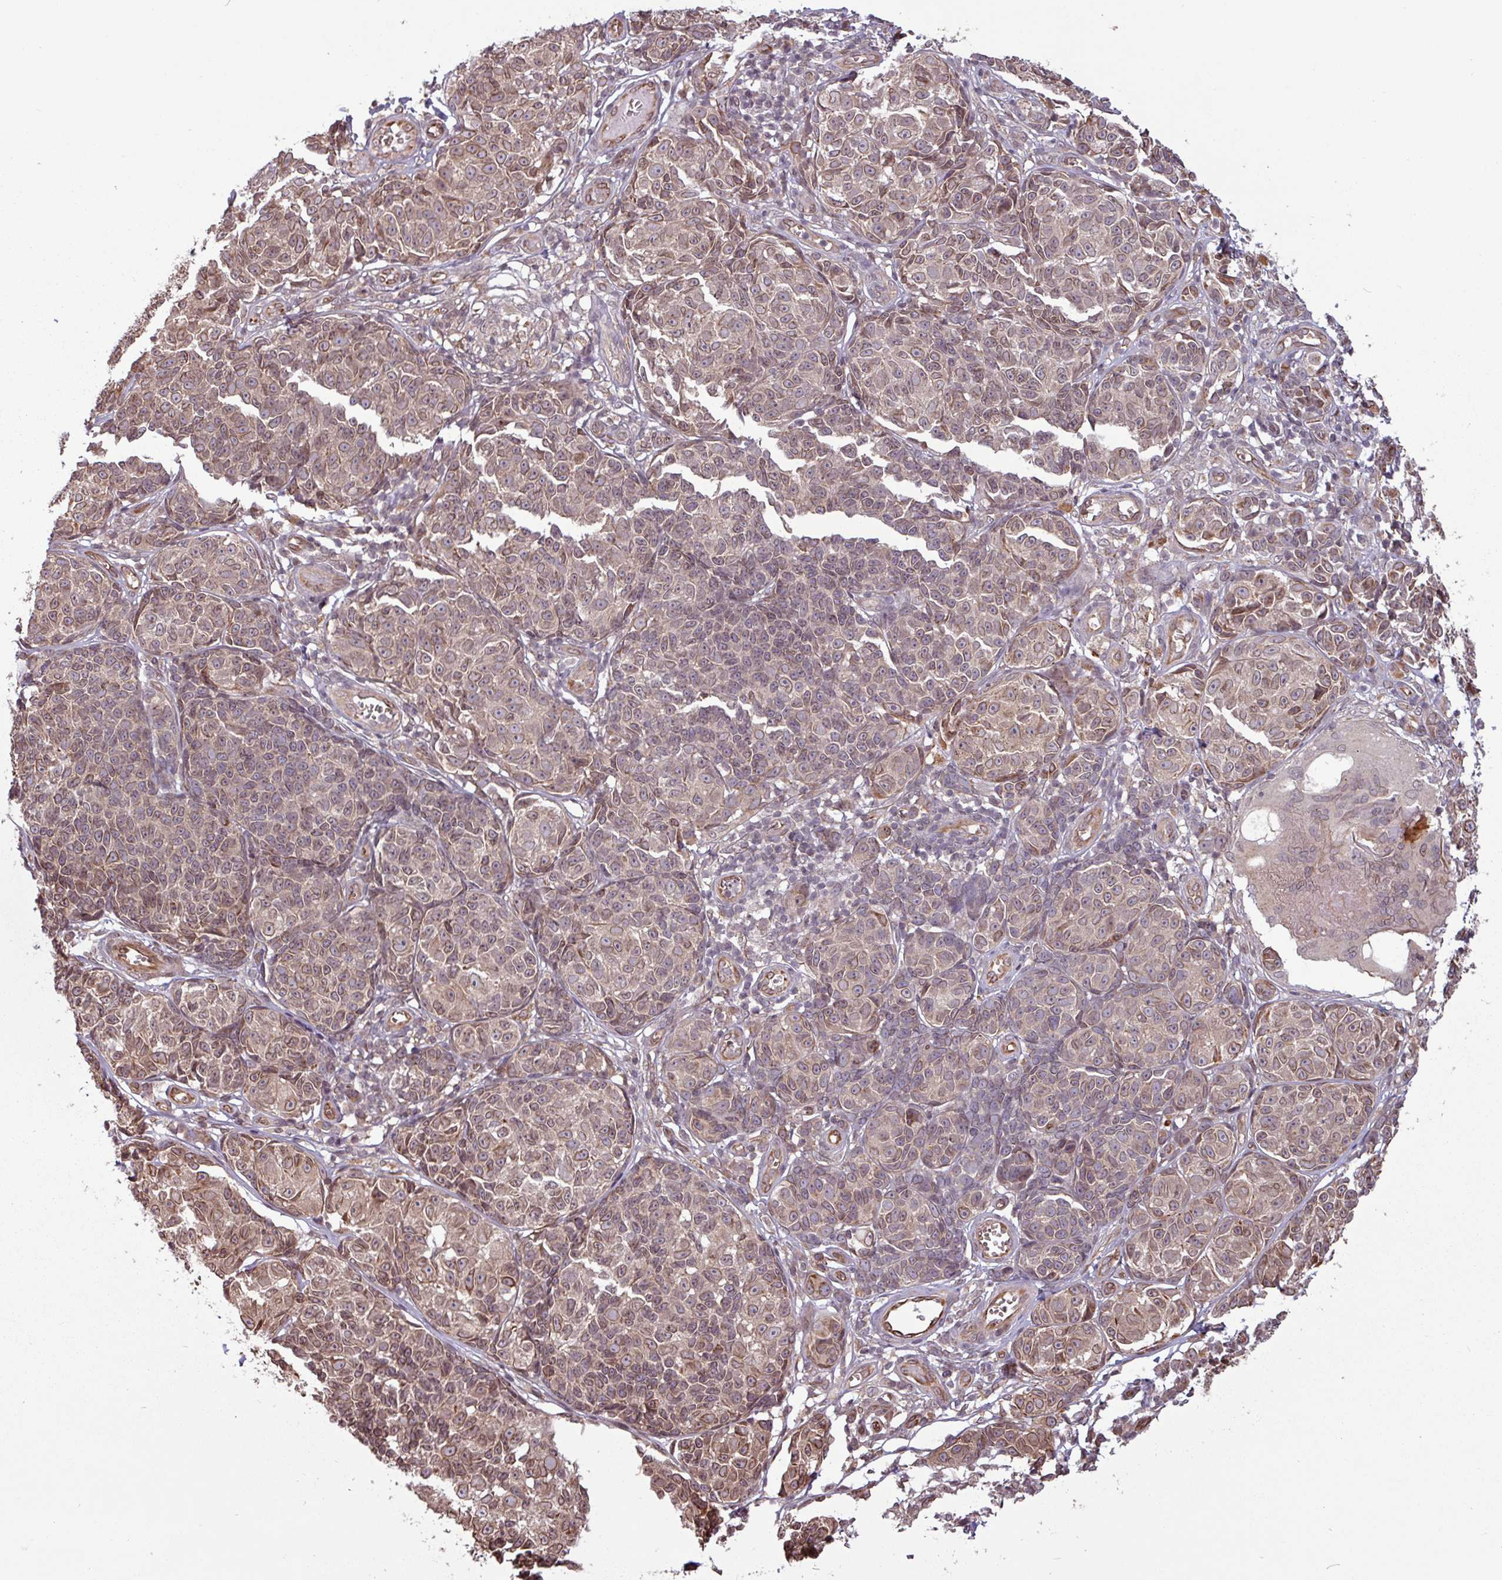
{"staining": {"intensity": "weak", "quantity": ">75%", "location": "cytoplasmic/membranous,nuclear"}, "tissue": "melanoma", "cell_type": "Tumor cells", "image_type": "cancer", "snomed": [{"axis": "morphology", "description": "Malignant melanoma, NOS"}, {"axis": "topography", "description": "Skin"}], "caption": "A brown stain shows weak cytoplasmic/membranous and nuclear staining of a protein in melanoma tumor cells. Immunohistochemistry (ihc) stains the protein of interest in brown and the nuclei are stained blue.", "gene": "RBM4B", "patient": {"sex": "male", "age": 73}}